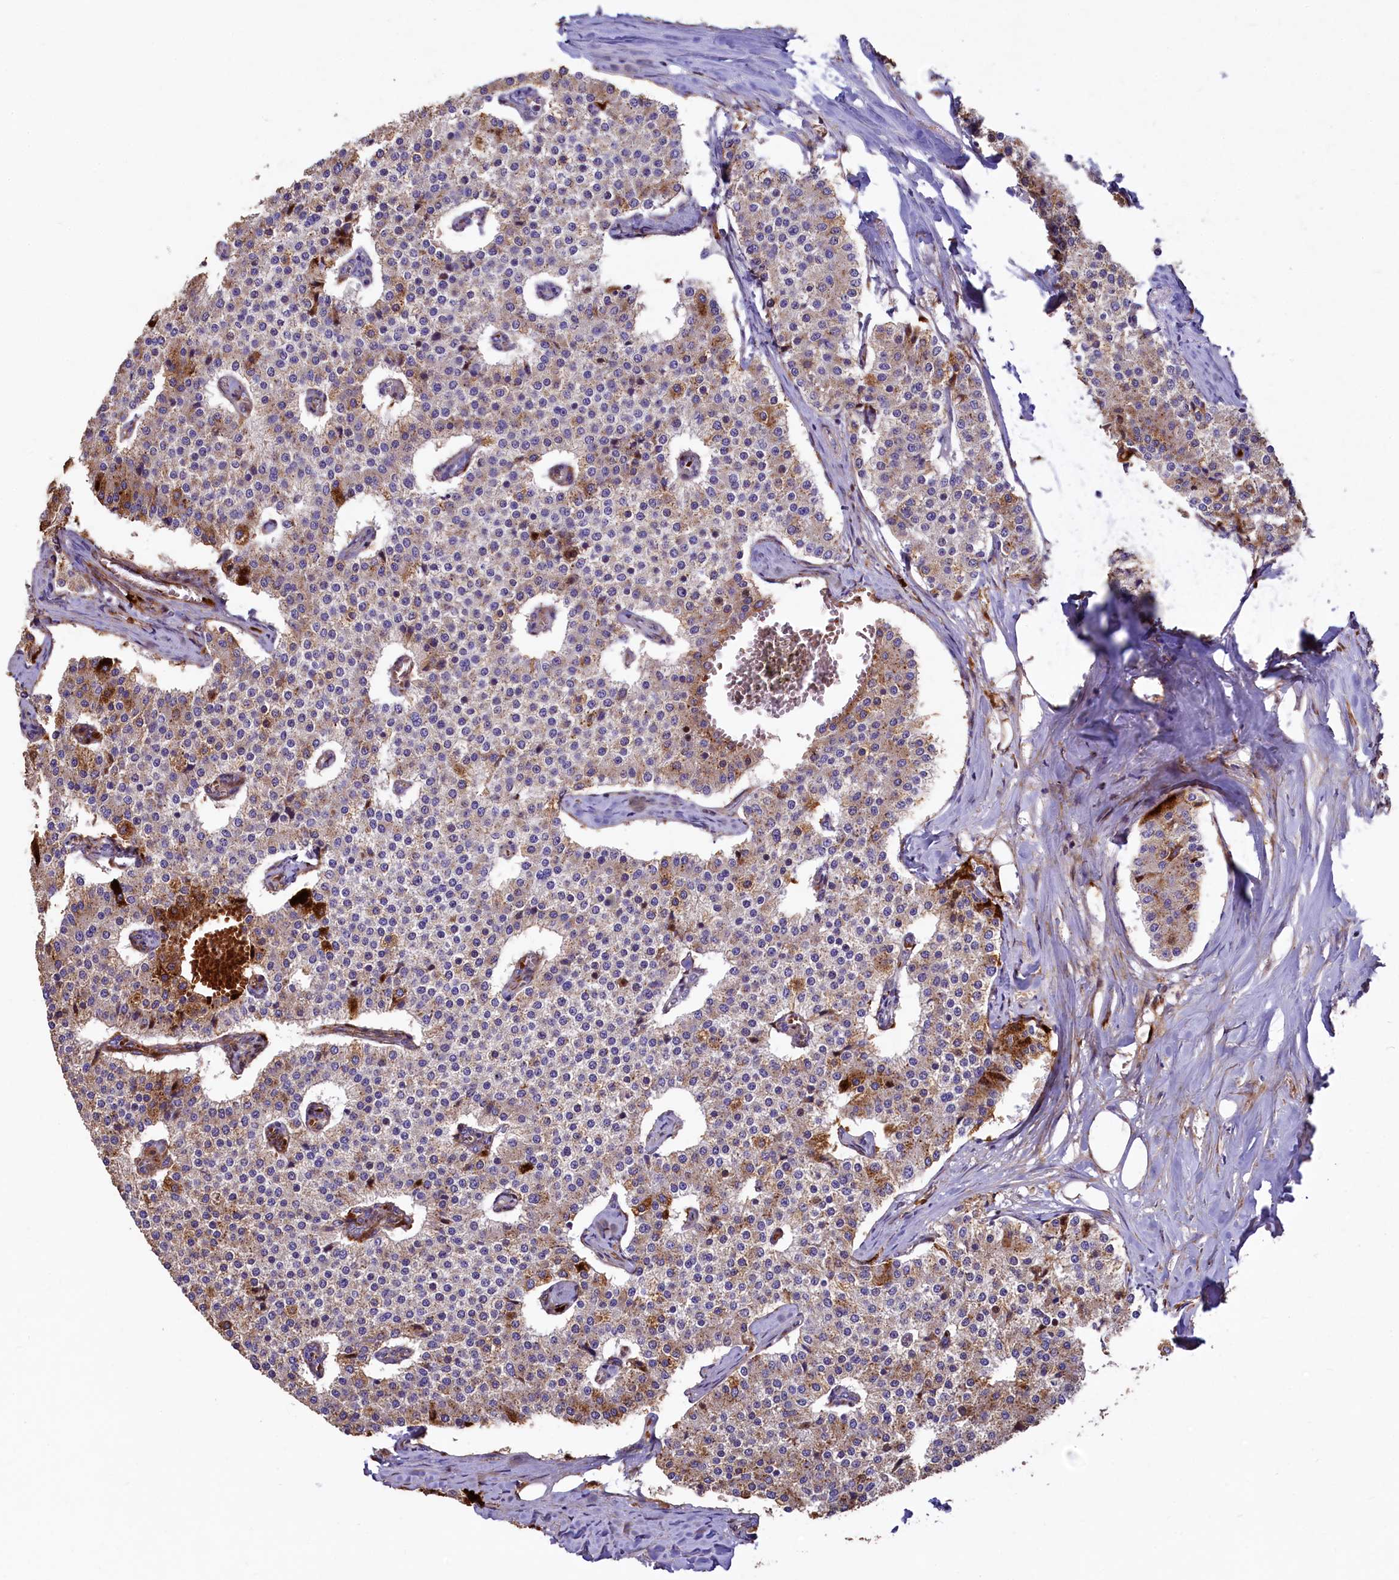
{"staining": {"intensity": "strong", "quantity": "25%-75%", "location": "cytoplasmic/membranous"}, "tissue": "carcinoid", "cell_type": "Tumor cells", "image_type": "cancer", "snomed": [{"axis": "morphology", "description": "Carcinoid, malignant, NOS"}, {"axis": "topography", "description": "Colon"}], "caption": "This photomicrograph displays IHC staining of carcinoid, with high strong cytoplasmic/membranous expression in about 25%-75% of tumor cells.", "gene": "HPS6", "patient": {"sex": "female", "age": 52}}